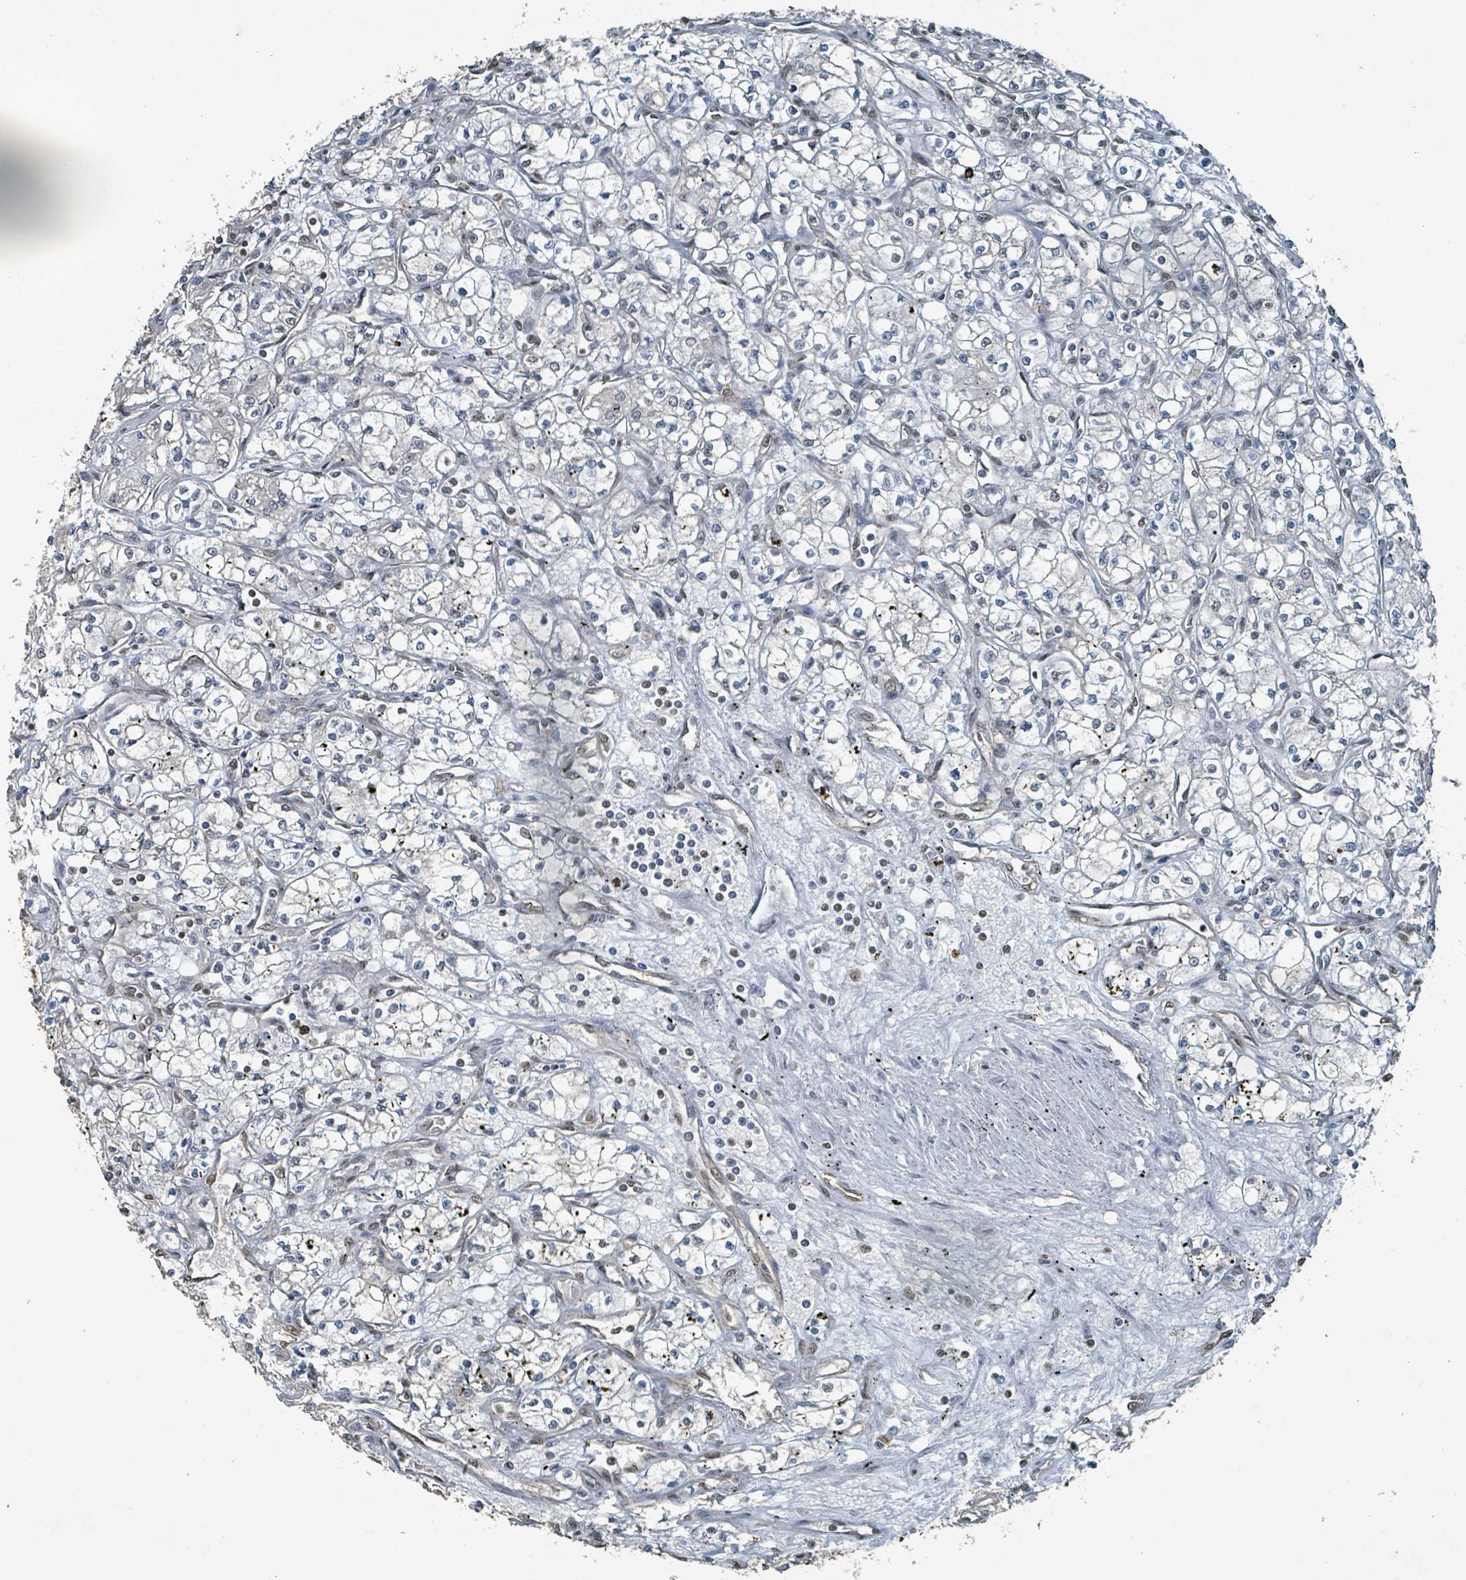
{"staining": {"intensity": "negative", "quantity": "none", "location": "none"}, "tissue": "renal cancer", "cell_type": "Tumor cells", "image_type": "cancer", "snomed": [{"axis": "morphology", "description": "Adenocarcinoma, NOS"}, {"axis": "topography", "description": "Kidney"}], "caption": "Renal adenocarcinoma was stained to show a protein in brown. There is no significant expression in tumor cells.", "gene": "PHIP", "patient": {"sex": "male", "age": 59}}